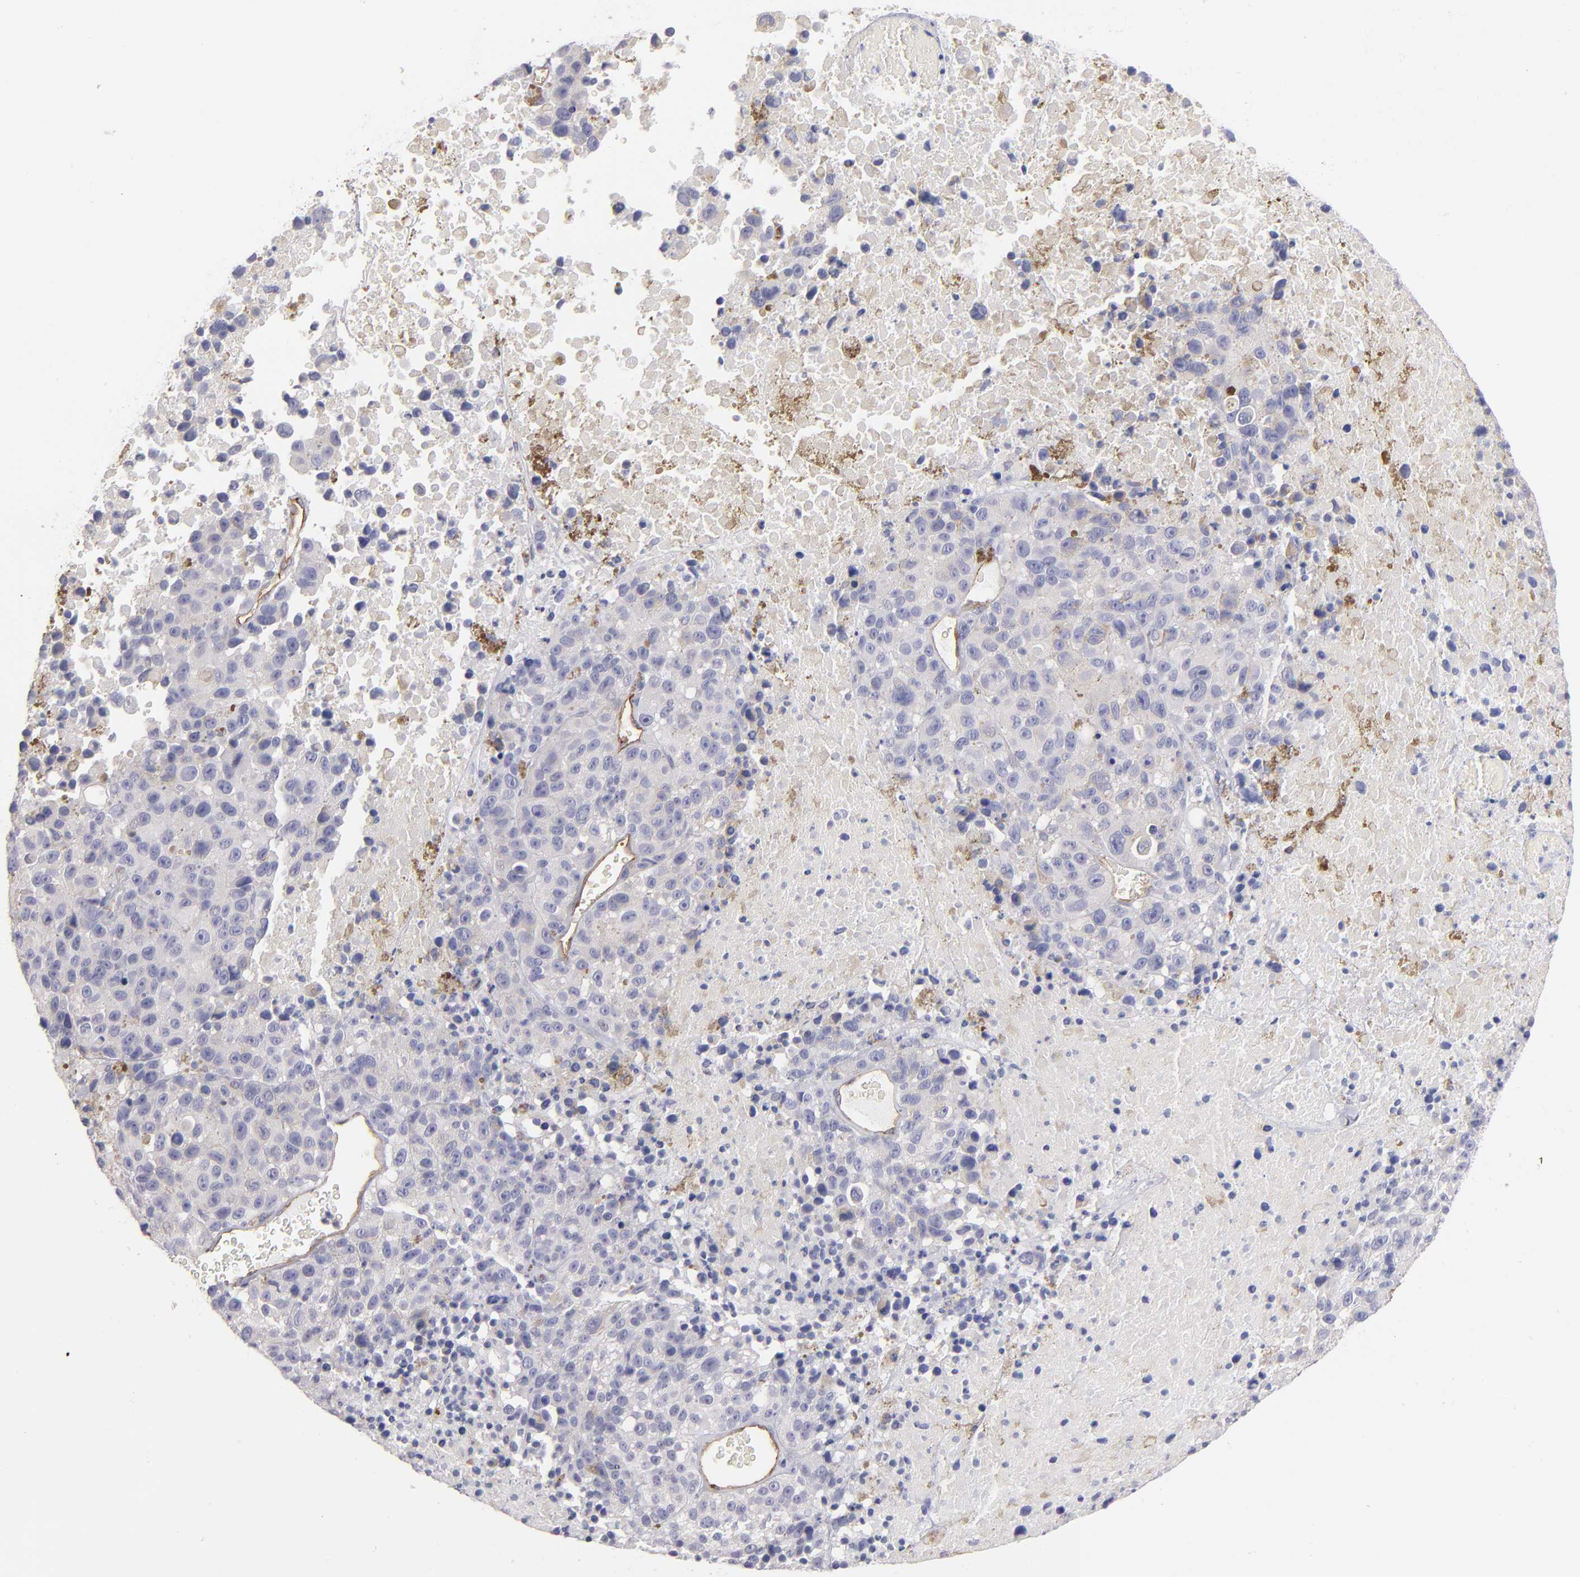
{"staining": {"intensity": "negative", "quantity": "none", "location": "none"}, "tissue": "melanoma", "cell_type": "Tumor cells", "image_type": "cancer", "snomed": [{"axis": "morphology", "description": "Malignant melanoma, Metastatic site"}, {"axis": "topography", "description": "Cerebral cortex"}], "caption": "This micrograph is of malignant melanoma (metastatic site) stained with IHC to label a protein in brown with the nuclei are counter-stained blue. There is no staining in tumor cells.", "gene": "PLVAP", "patient": {"sex": "female", "age": 52}}